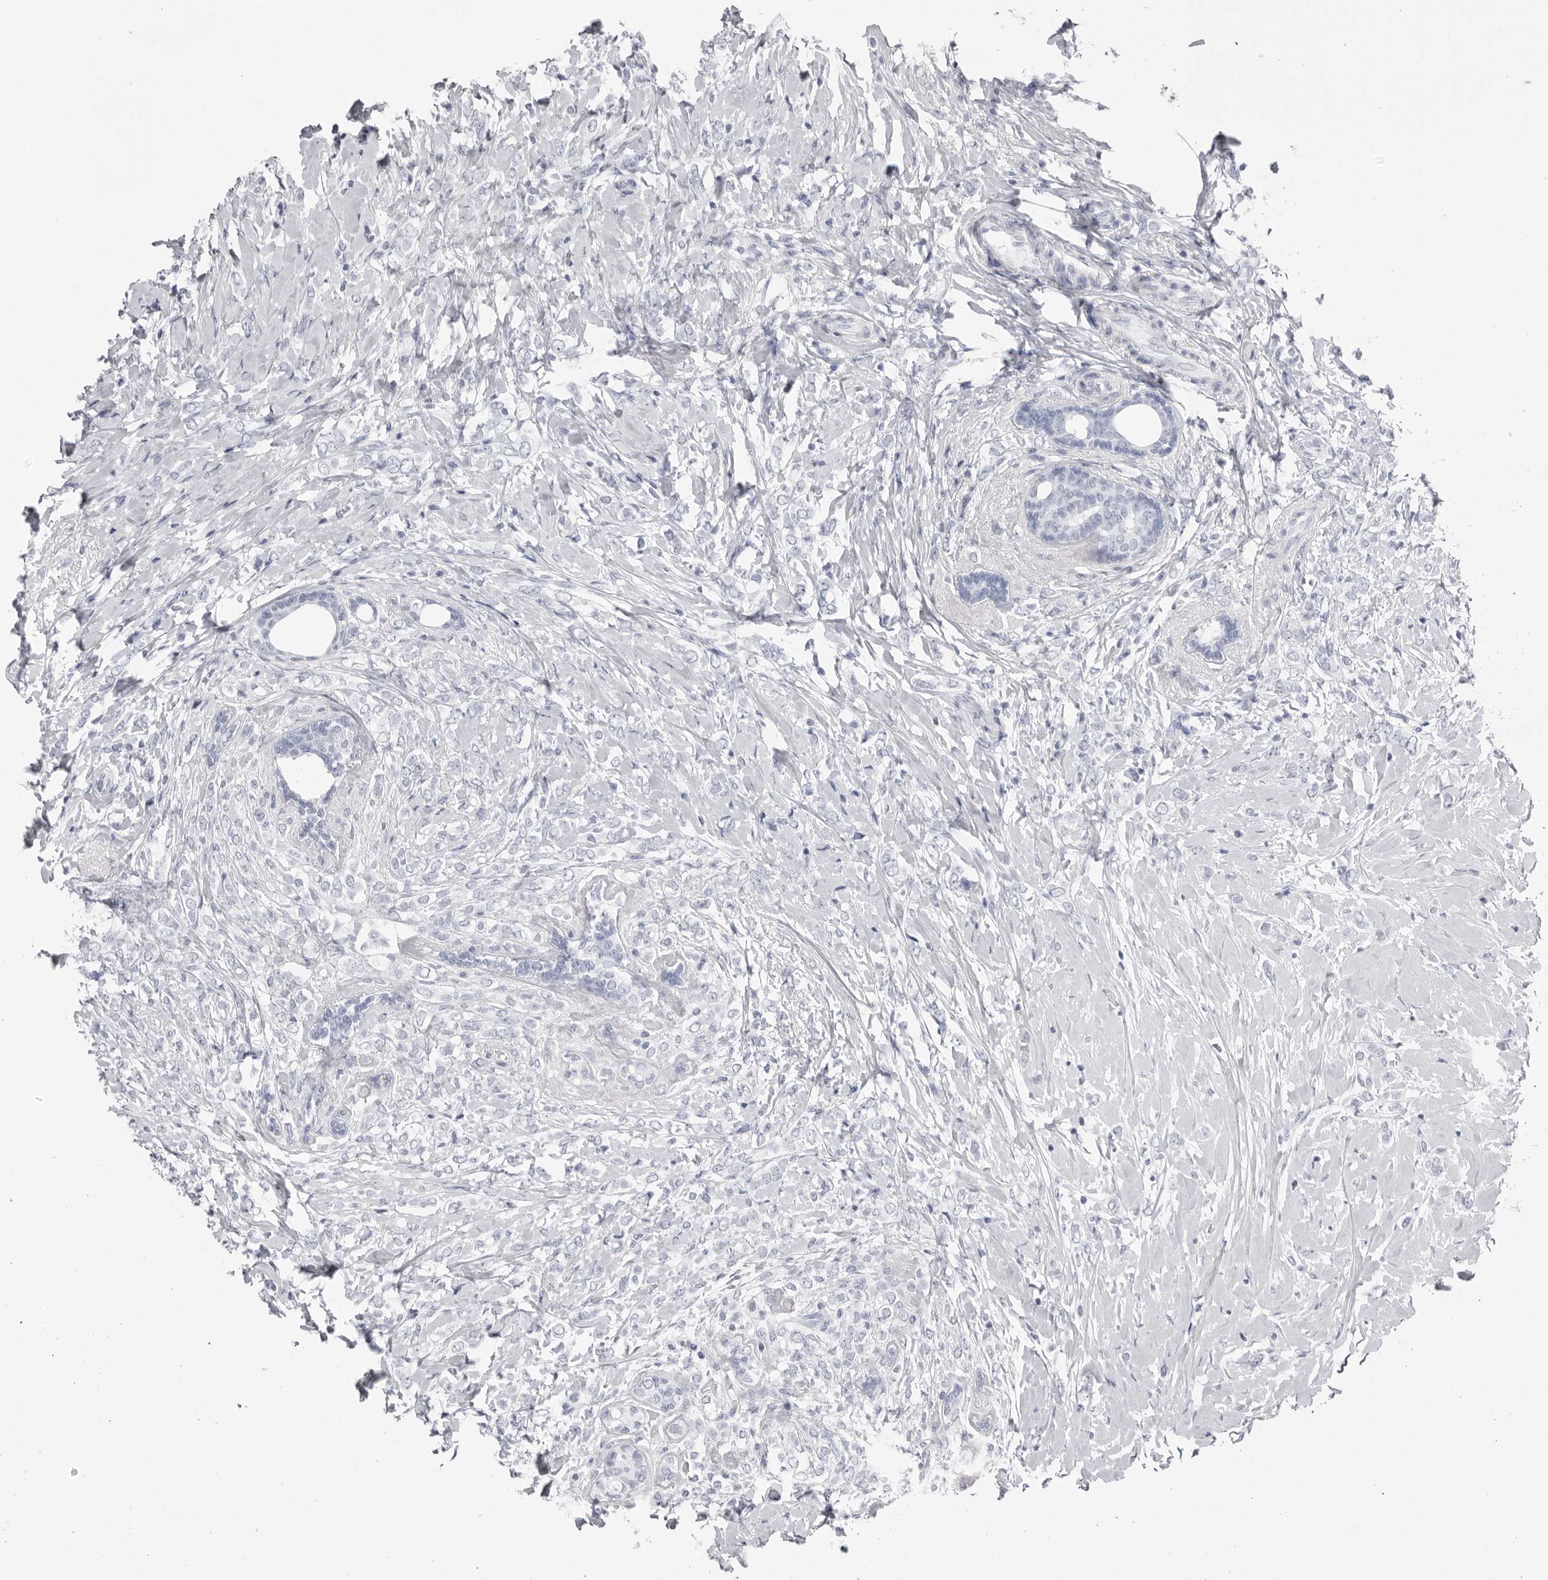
{"staining": {"intensity": "negative", "quantity": "none", "location": "none"}, "tissue": "breast cancer", "cell_type": "Tumor cells", "image_type": "cancer", "snomed": [{"axis": "morphology", "description": "Normal tissue, NOS"}, {"axis": "morphology", "description": "Lobular carcinoma"}, {"axis": "topography", "description": "Breast"}], "caption": "IHC of human breast cancer demonstrates no positivity in tumor cells.", "gene": "TMOD4", "patient": {"sex": "female", "age": 47}}